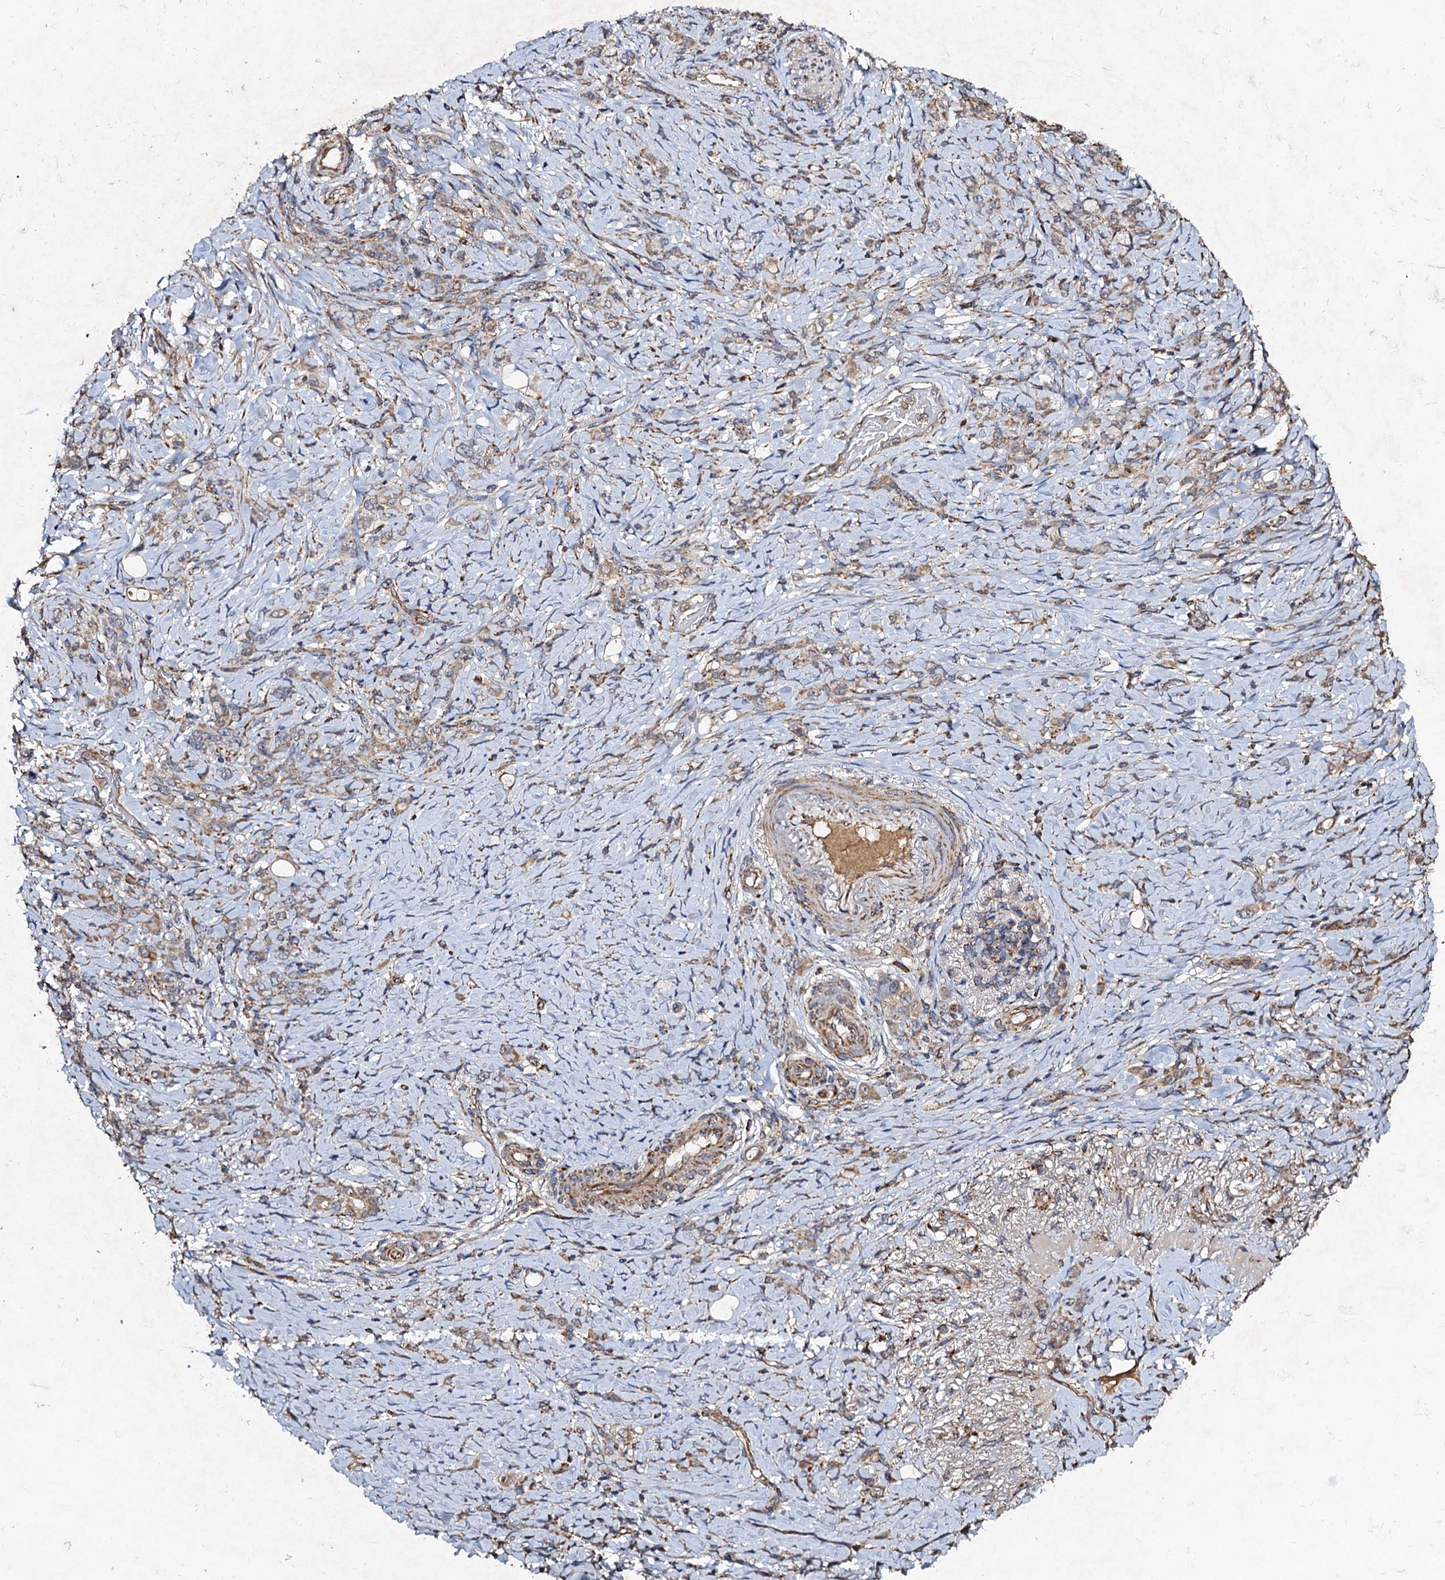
{"staining": {"intensity": "weak", "quantity": ">75%", "location": "cytoplasmic/membranous"}, "tissue": "stomach cancer", "cell_type": "Tumor cells", "image_type": "cancer", "snomed": [{"axis": "morphology", "description": "Adenocarcinoma, NOS"}, {"axis": "topography", "description": "Stomach"}], "caption": "Stomach adenocarcinoma tissue shows weak cytoplasmic/membranous positivity in approximately >75% of tumor cells, visualized by immunohistochemistry. Nuclei are stained in blue.", "gene": "NDUFA13", "patient": {"sex": "female", "age": 79}}